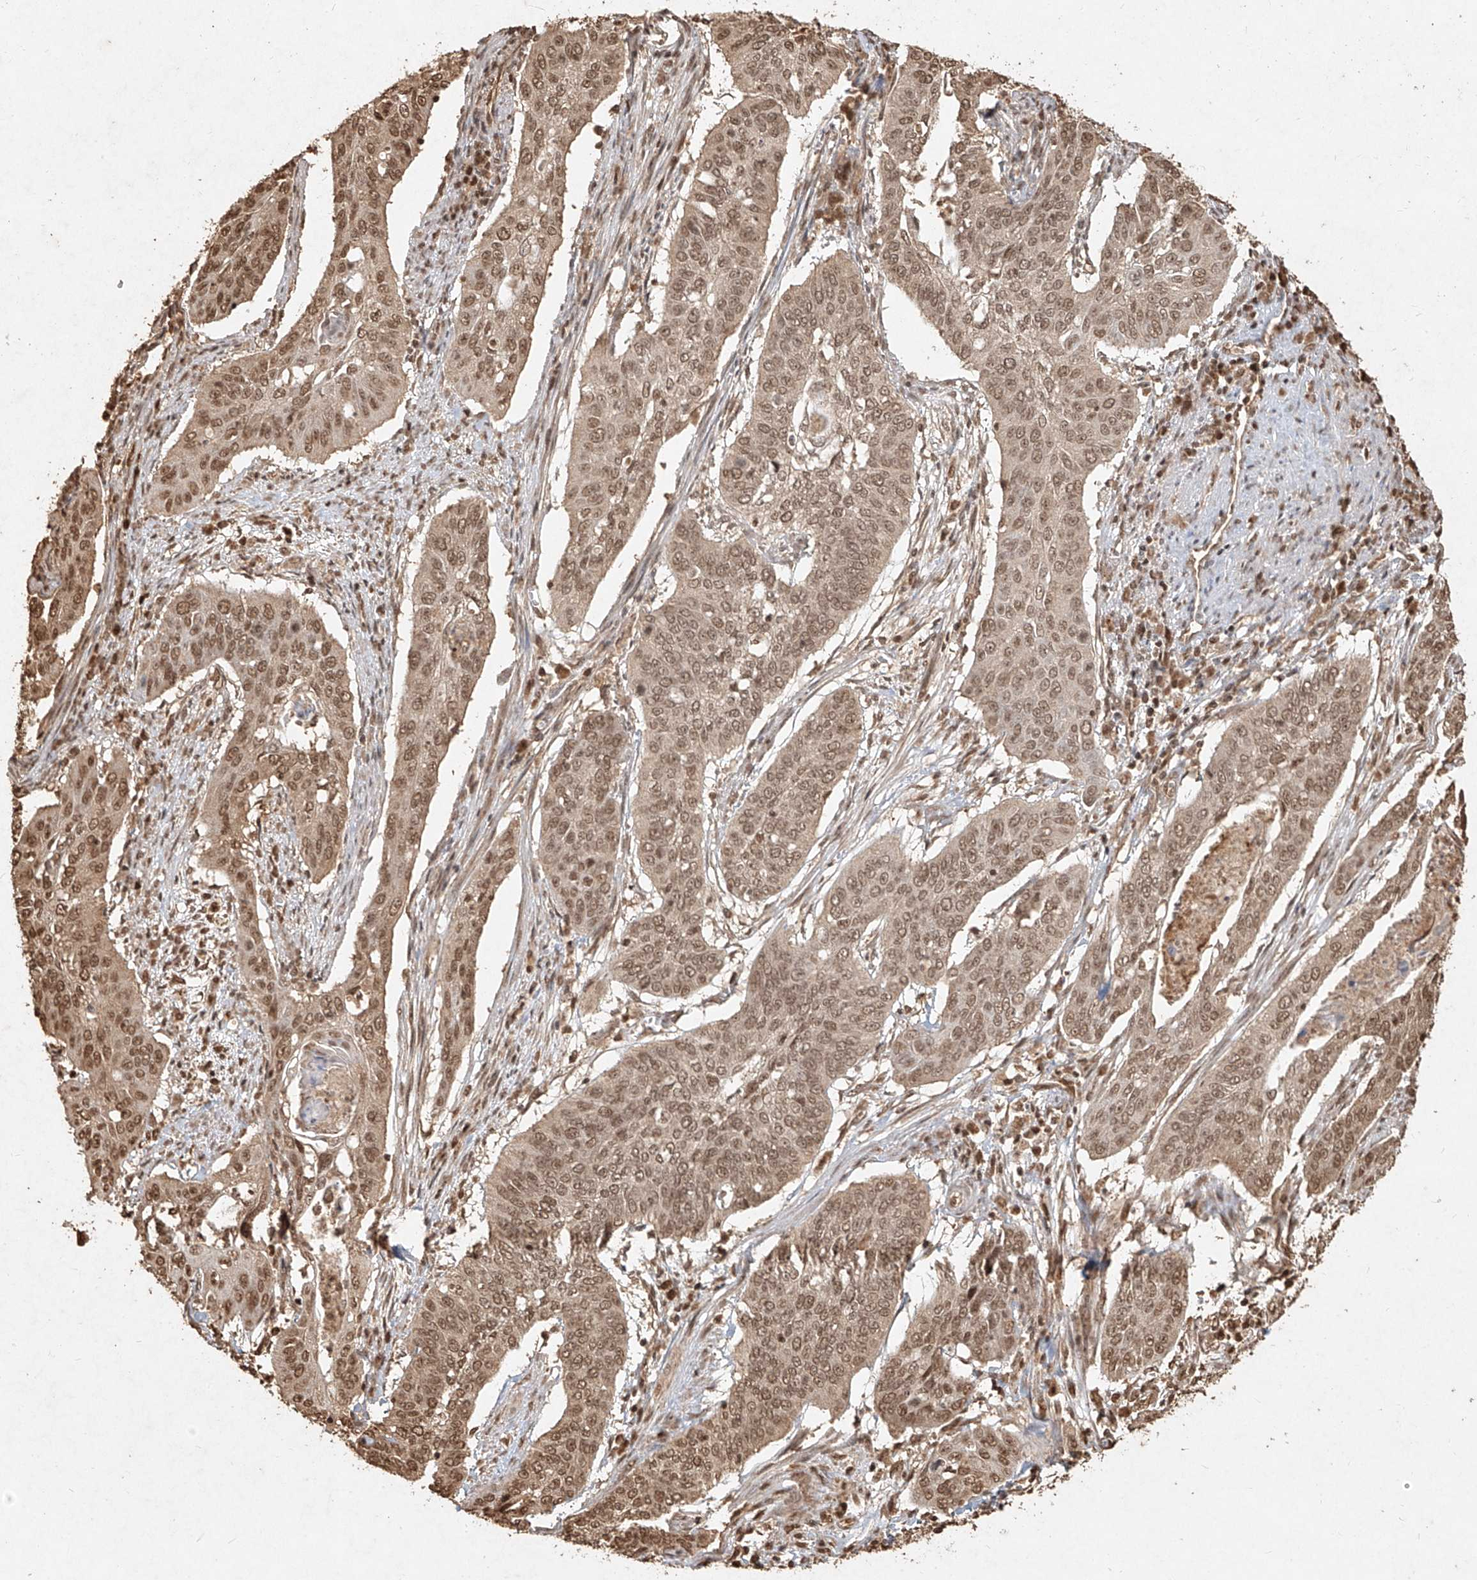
{"staining": {"intensity": "moderate", "quantity": ">75%", "location": "cytoplasmic/membranous,nuclear"}, "tissue": "cervical cancer", "cell_type": "Tumor cells", "image_type": "cancer", "snomed": [{"axis": "morphology", "description": "Squamous cell carcinoma, NOS"}, {"axis": "topography", "description": "Cervix"}], "caption": "This image demonstrates cervical squamous cell carcinoma stained with immunohistochemistry (IHC) to label a protein in brown. The cytoplasmic/membranous and nuclear of tumor cells show moderate positivity for the protein. Nuclei are counter-stained blue.", "gene": "UBE2K", "patient": {"sex": "female", "age": 39}}